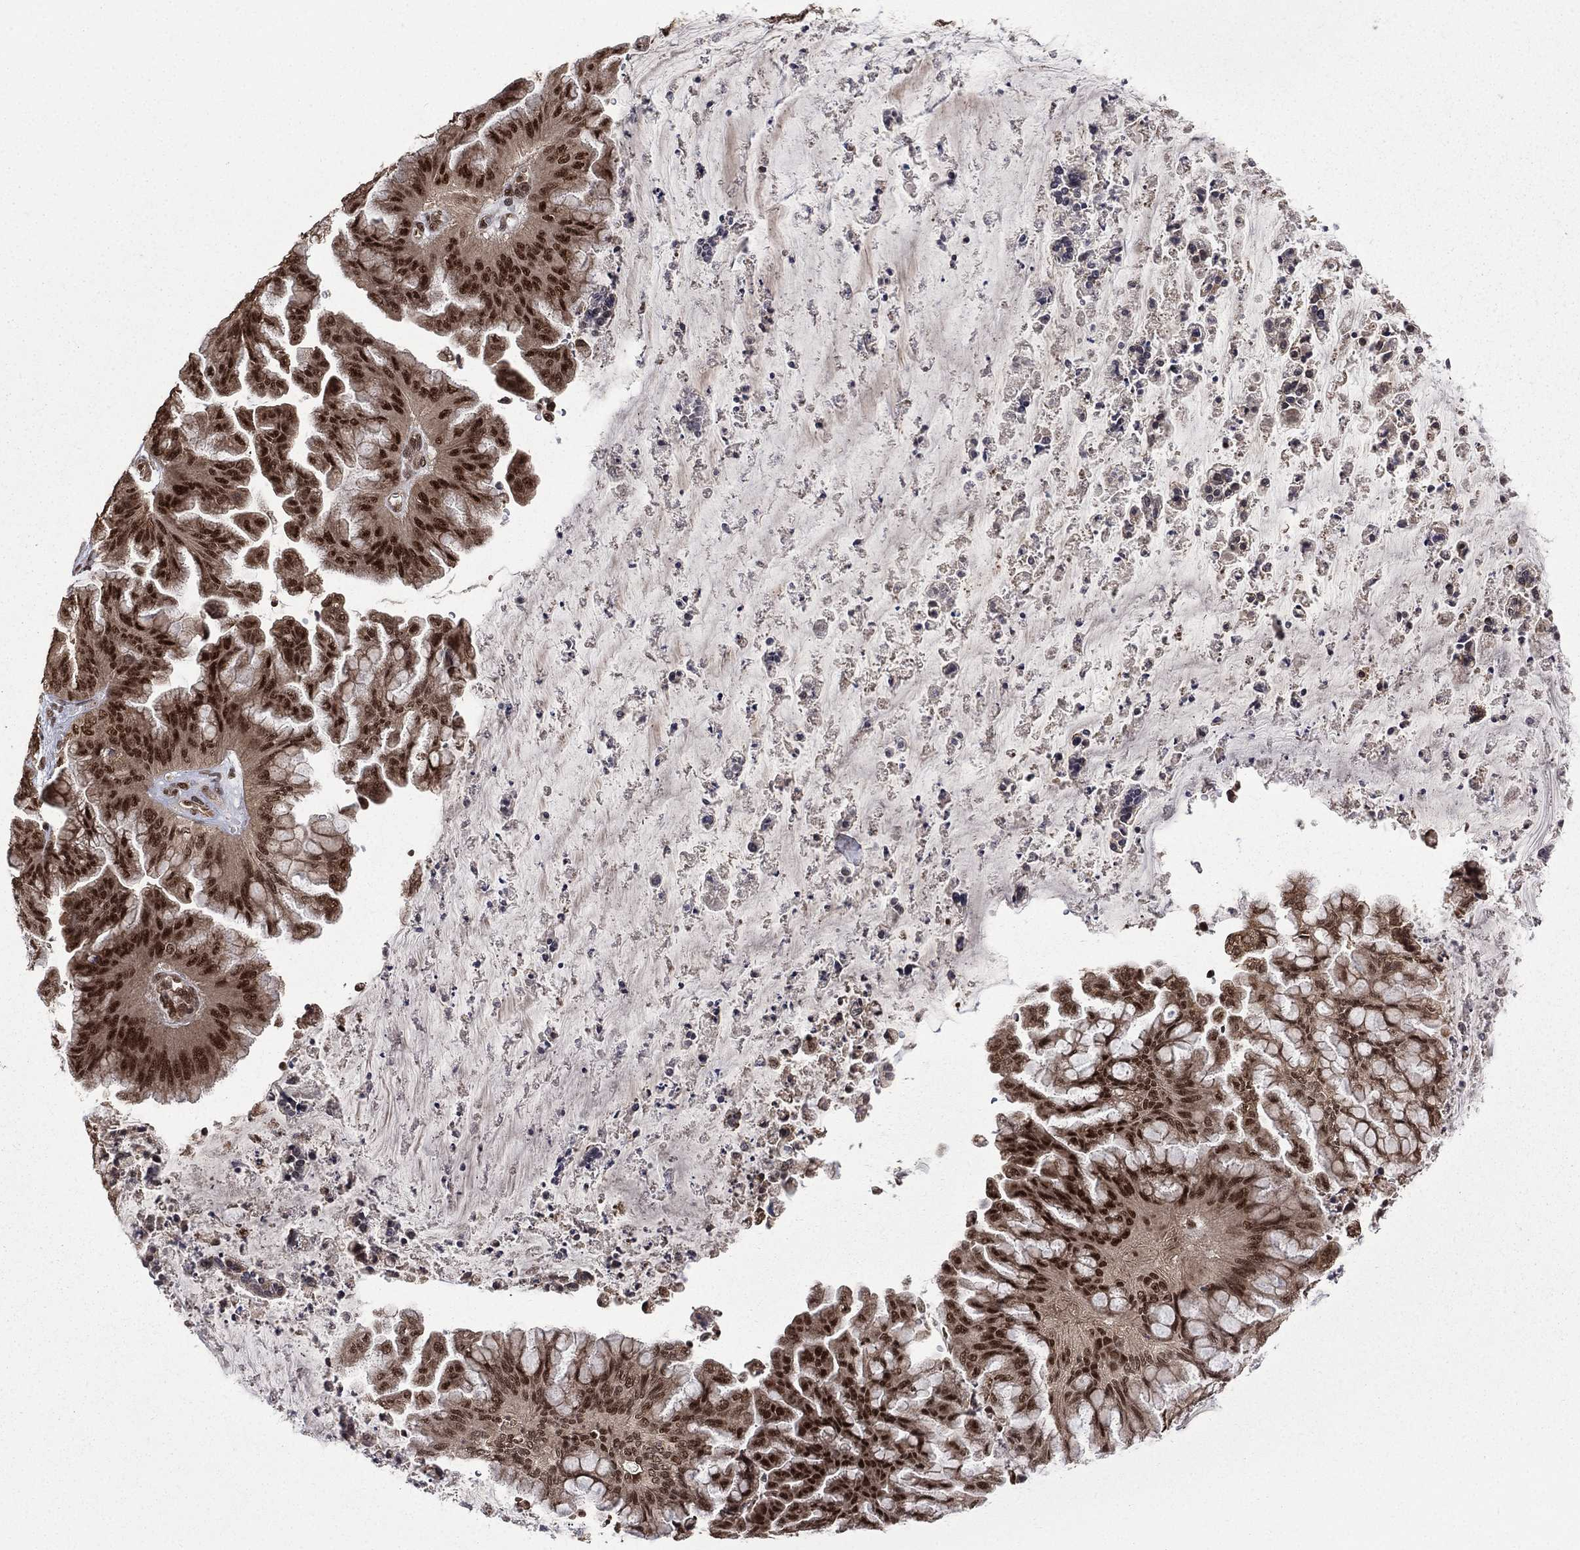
{"staining": {"intensity": "strong", "quantity": "25%-75%", "location": "nuclear"}, "tissue": "ovarian cancer", "cell_type": "Tumor cells", "image_type": "cancer", "snomed": [{"axis": "morphology", "description": "Cystadenocarcinoma, mucinous, NOS"}, {"axis": "topography", "description": "Ovary"}], "caption": "Strong nuclear staining is present in approximately 25%-75% of tumor cells in ovarian cancer (mucinous cystadenocarcinoma).", "gene": "JMJD6", "patient": {"sex": "female", "age": 67}}